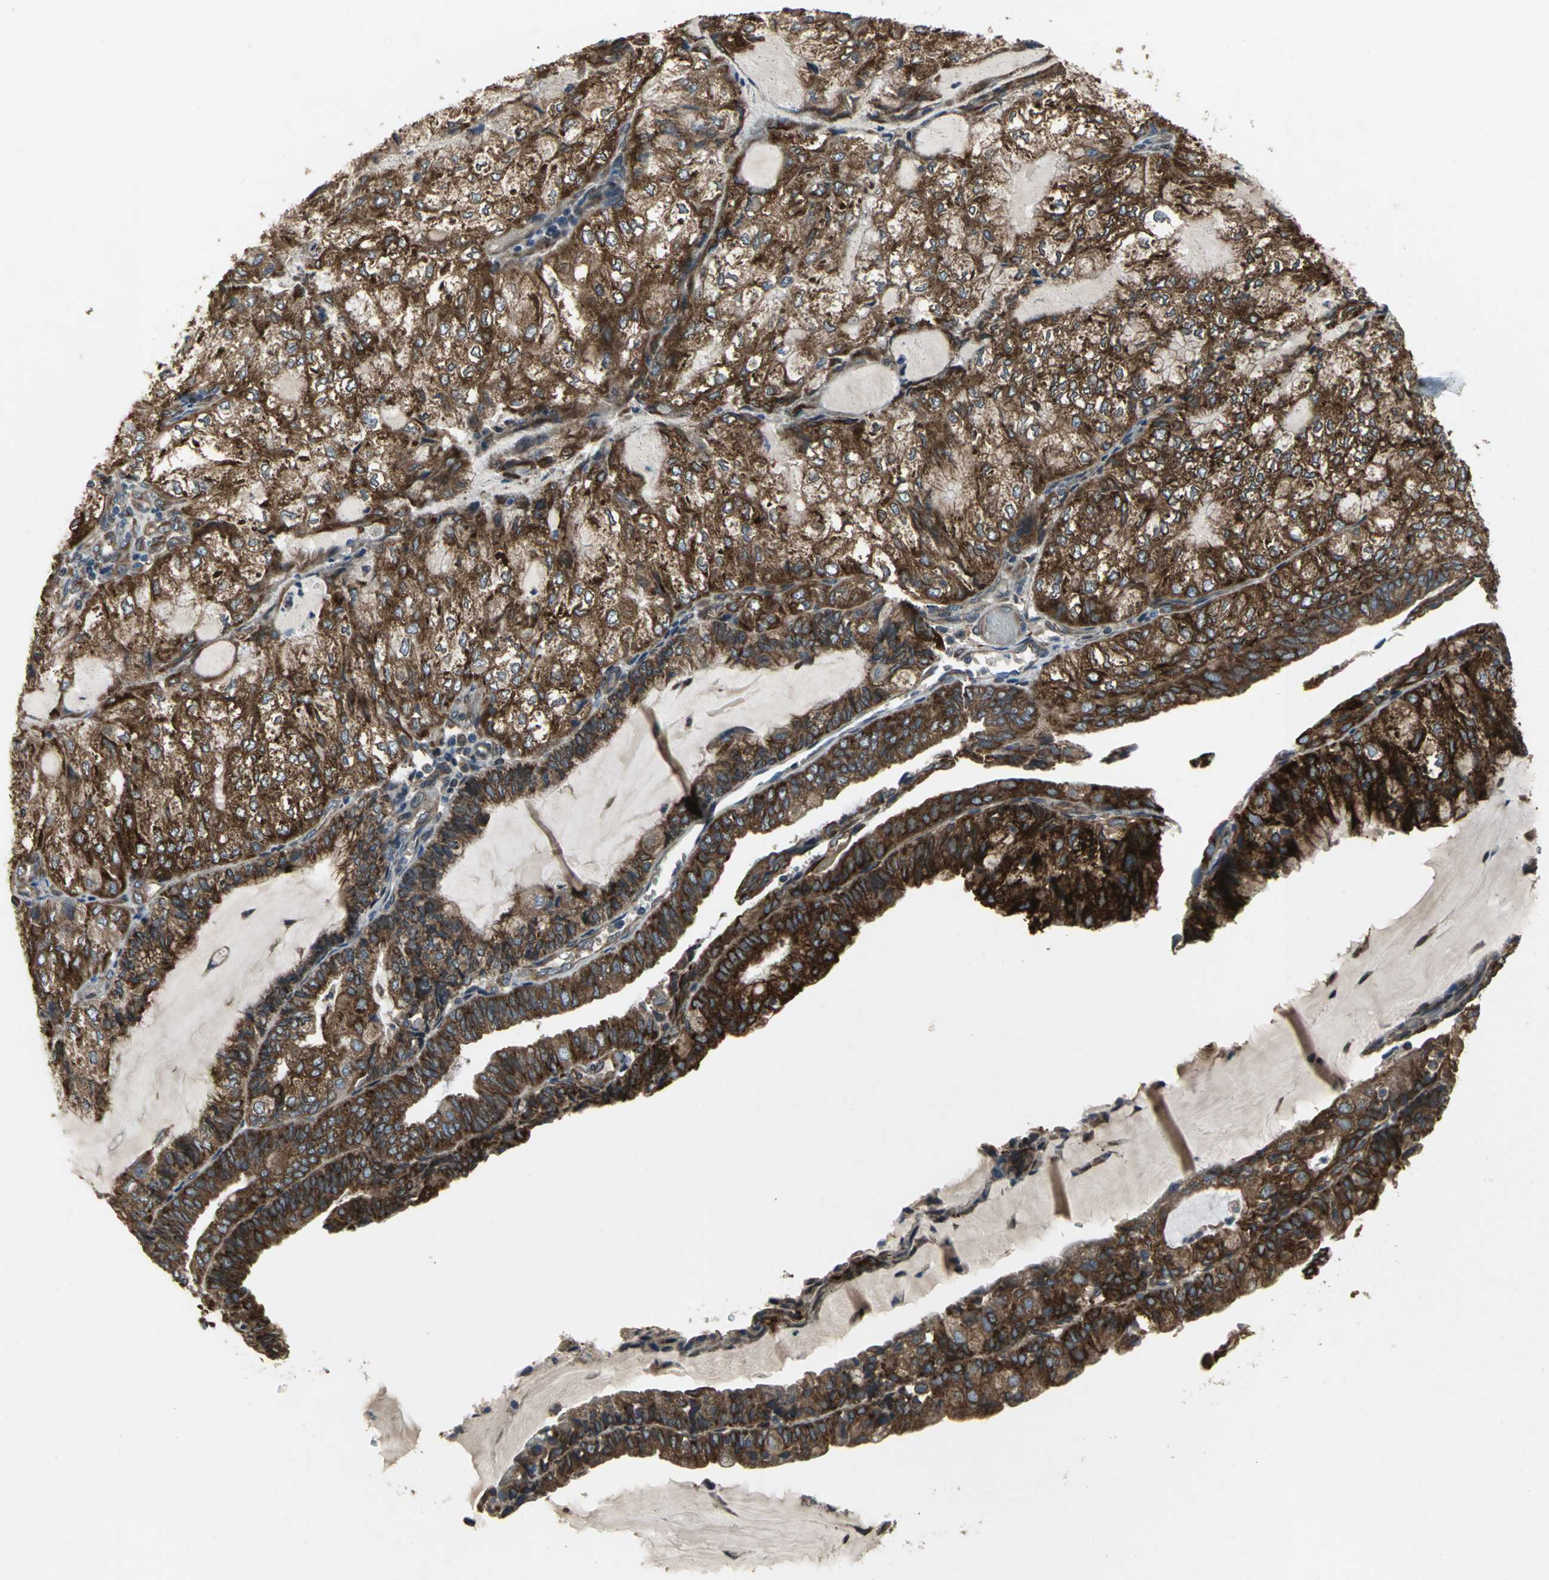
{"staining": {"intensity": "strong", "quantity": ">75%", "location": "cytoplasmic/membranous"}, "tissue": "endometrial cancer", "cell_type": "Tumor cells", "image_type": "cancer", "snomed": [{"axis": "morphology", "description": "Adenocarcinoma, NOS"}, {"axis": "topography", "description": "Endometrium"}], "caption": "A brown stain highlights strong cytoplasmic/membranous expression of a protein in human endometrial cancer (adenocarcinoma) tumor cells.", "gene": "SYVN1", "patient": {"sex": "female", "age": 81}}